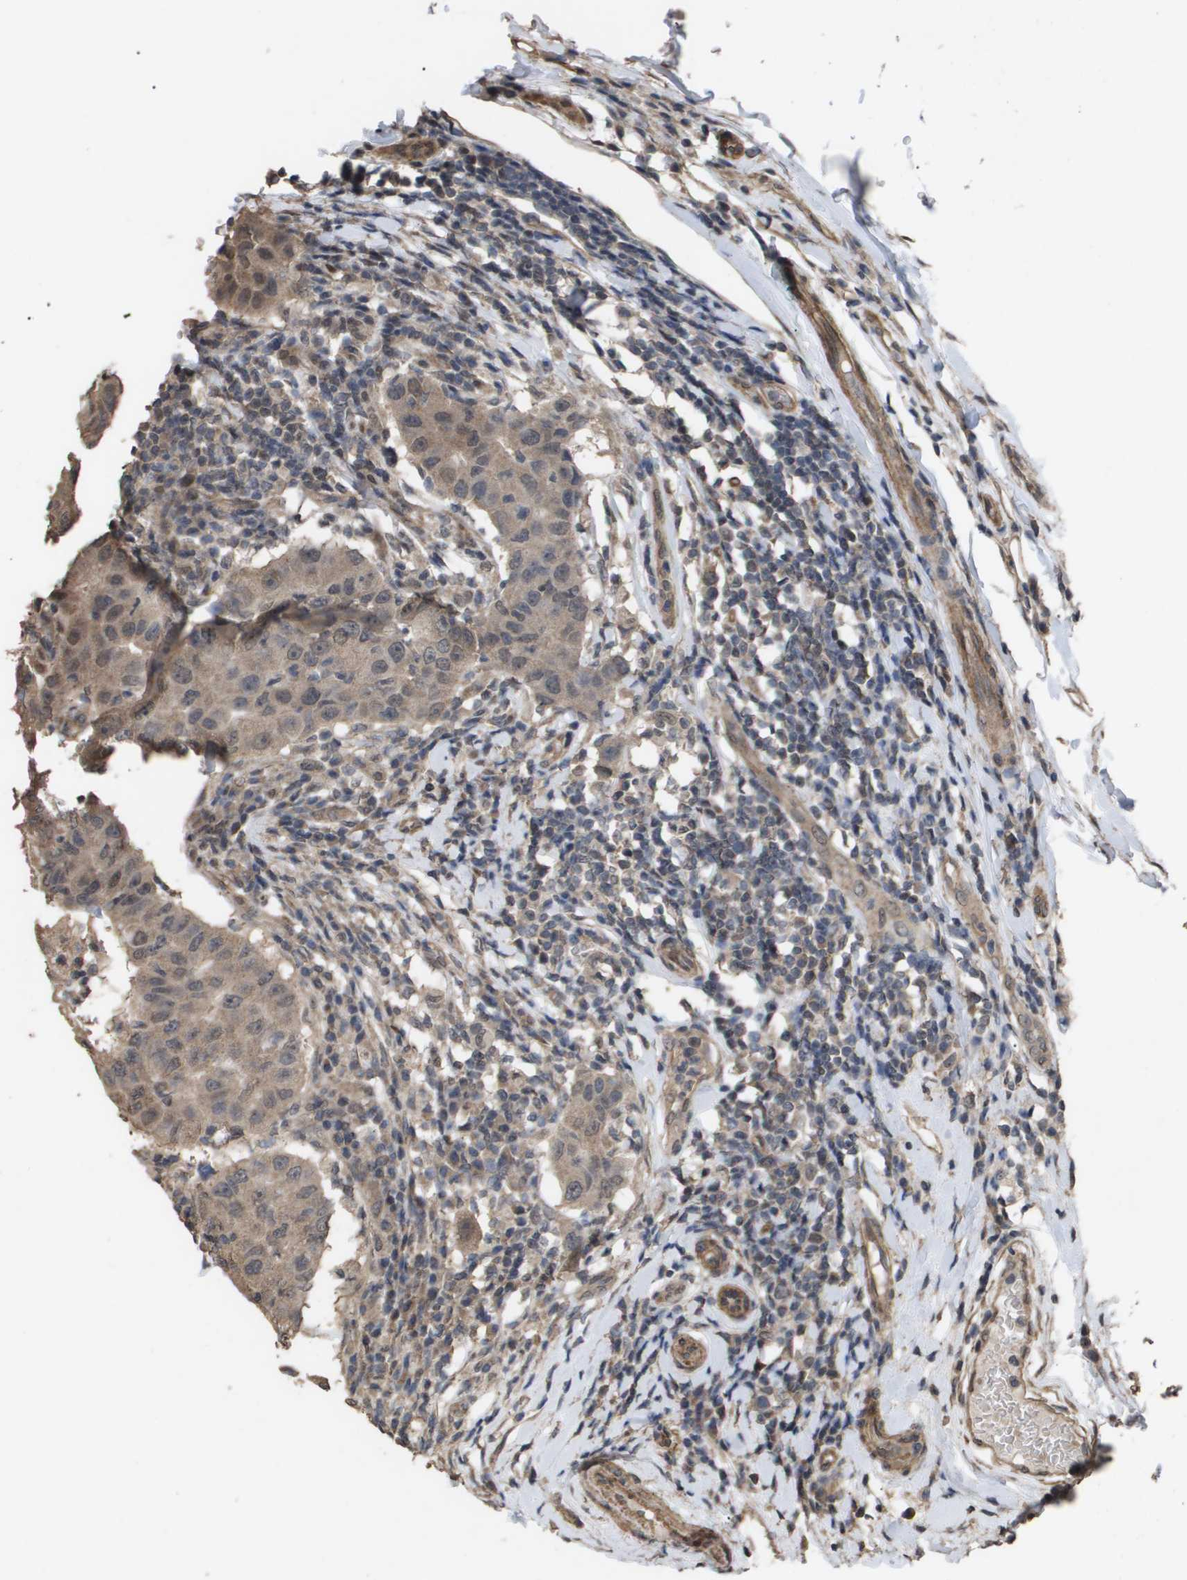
{"staining": {"intensity": "weak", "quantity": "25%-75%", "location": "cytoplasmic/membranous"}, "tissue": "breast cancer", "cell_type": "Tumor cells", "image_type": "cancer", "snomed": [{"axis": "morphology", "description": "Duct carcinoma"}, {"axis": "topography", "description": "Breast"}], "caption": "Breast invasive ductal carcinoma stained for a protein displays weak cytoplasmic/membranous positivity in tumor cells. (DAB = brown stain, brightfield microscopy at high magnification).", "gene": "CUL5", "patient": {"sex": "female", "age": 27}}